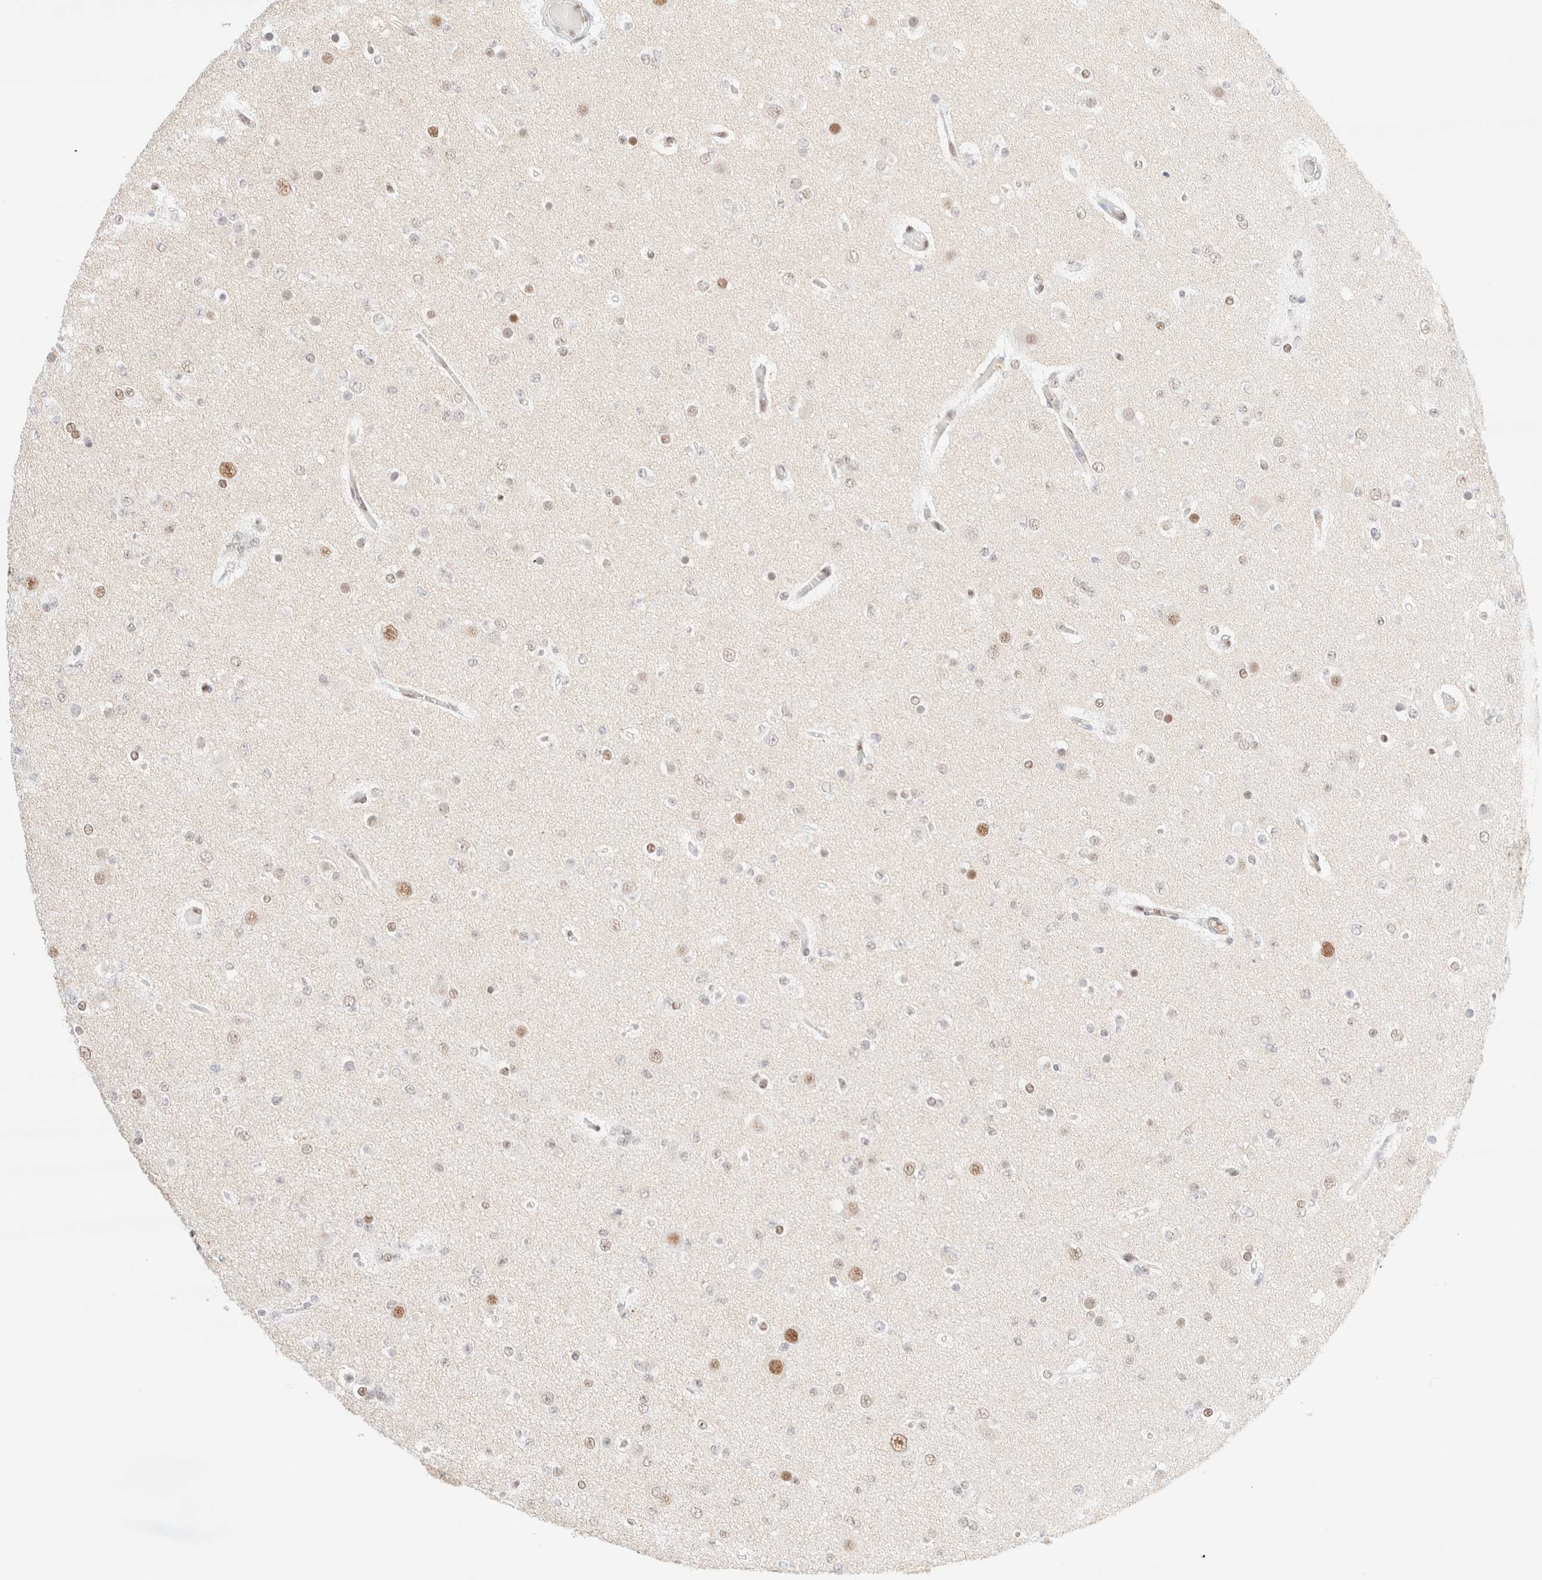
{"staining": {"intensity": "weak", "quantity": "<25%", "location": "nuclear"}, "tissue": "glioma", "cell_type": "Tumor cells", "image_type": "cancer", "snomed": [{"axis": "morphology", "description": "Glioma, malignant, Low grade"}, {"axis": "topography", "description": "Brain"}], "caption": "A photomicrograph of human malignant glioma (low-grade) is negative for staining in tumor cells.", "gene": "CIC", "patient": {"sex": "female", "age": 22}}